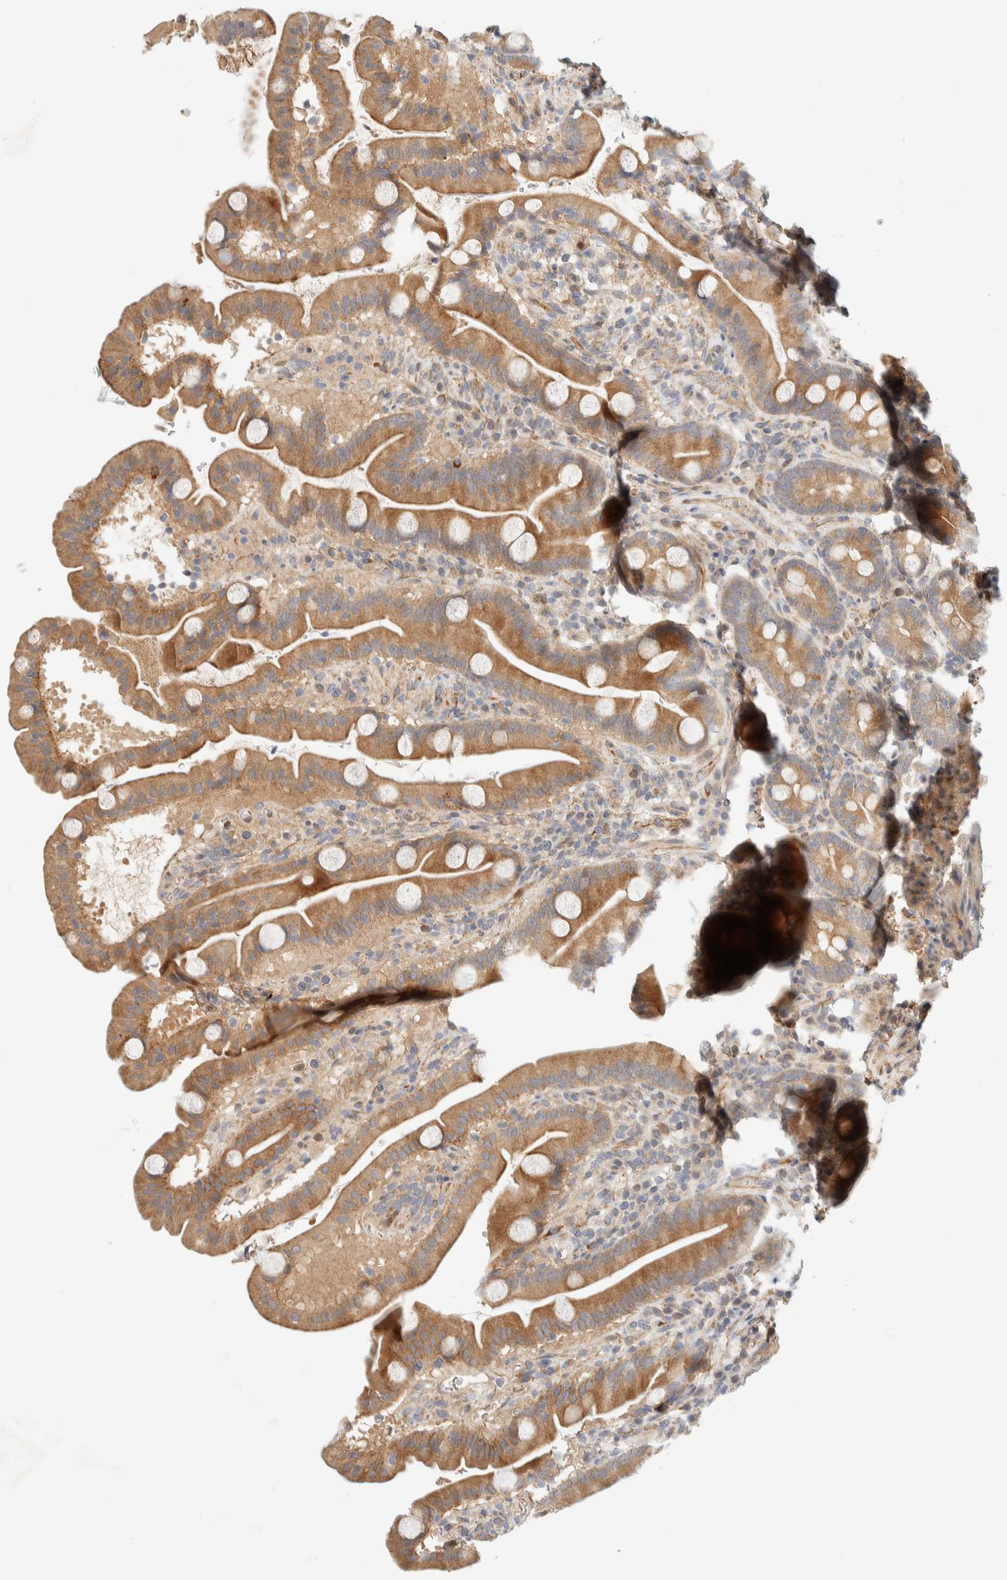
{"staining": {"intensity": "moderate", "quantity": ">75%", "location": "cytoplasmic/membranous"}, "tissue": "duodenum", "cell_type": "Glandular cells", "image_type": "normal", "snomed": [{"axis": "morphology", "description": "Normal tissue, NOS"}, {"axis": "topography", "description": "Duodenum"}], "caption": "Immunohistochemical staining of unremarkable human duodenum displays medium levels of moderate cytoplasmic/membranous expression in approximately >75% of glandular cells.", "gene": "FAT1", "patient": {"sex": "male", "age": 54}}